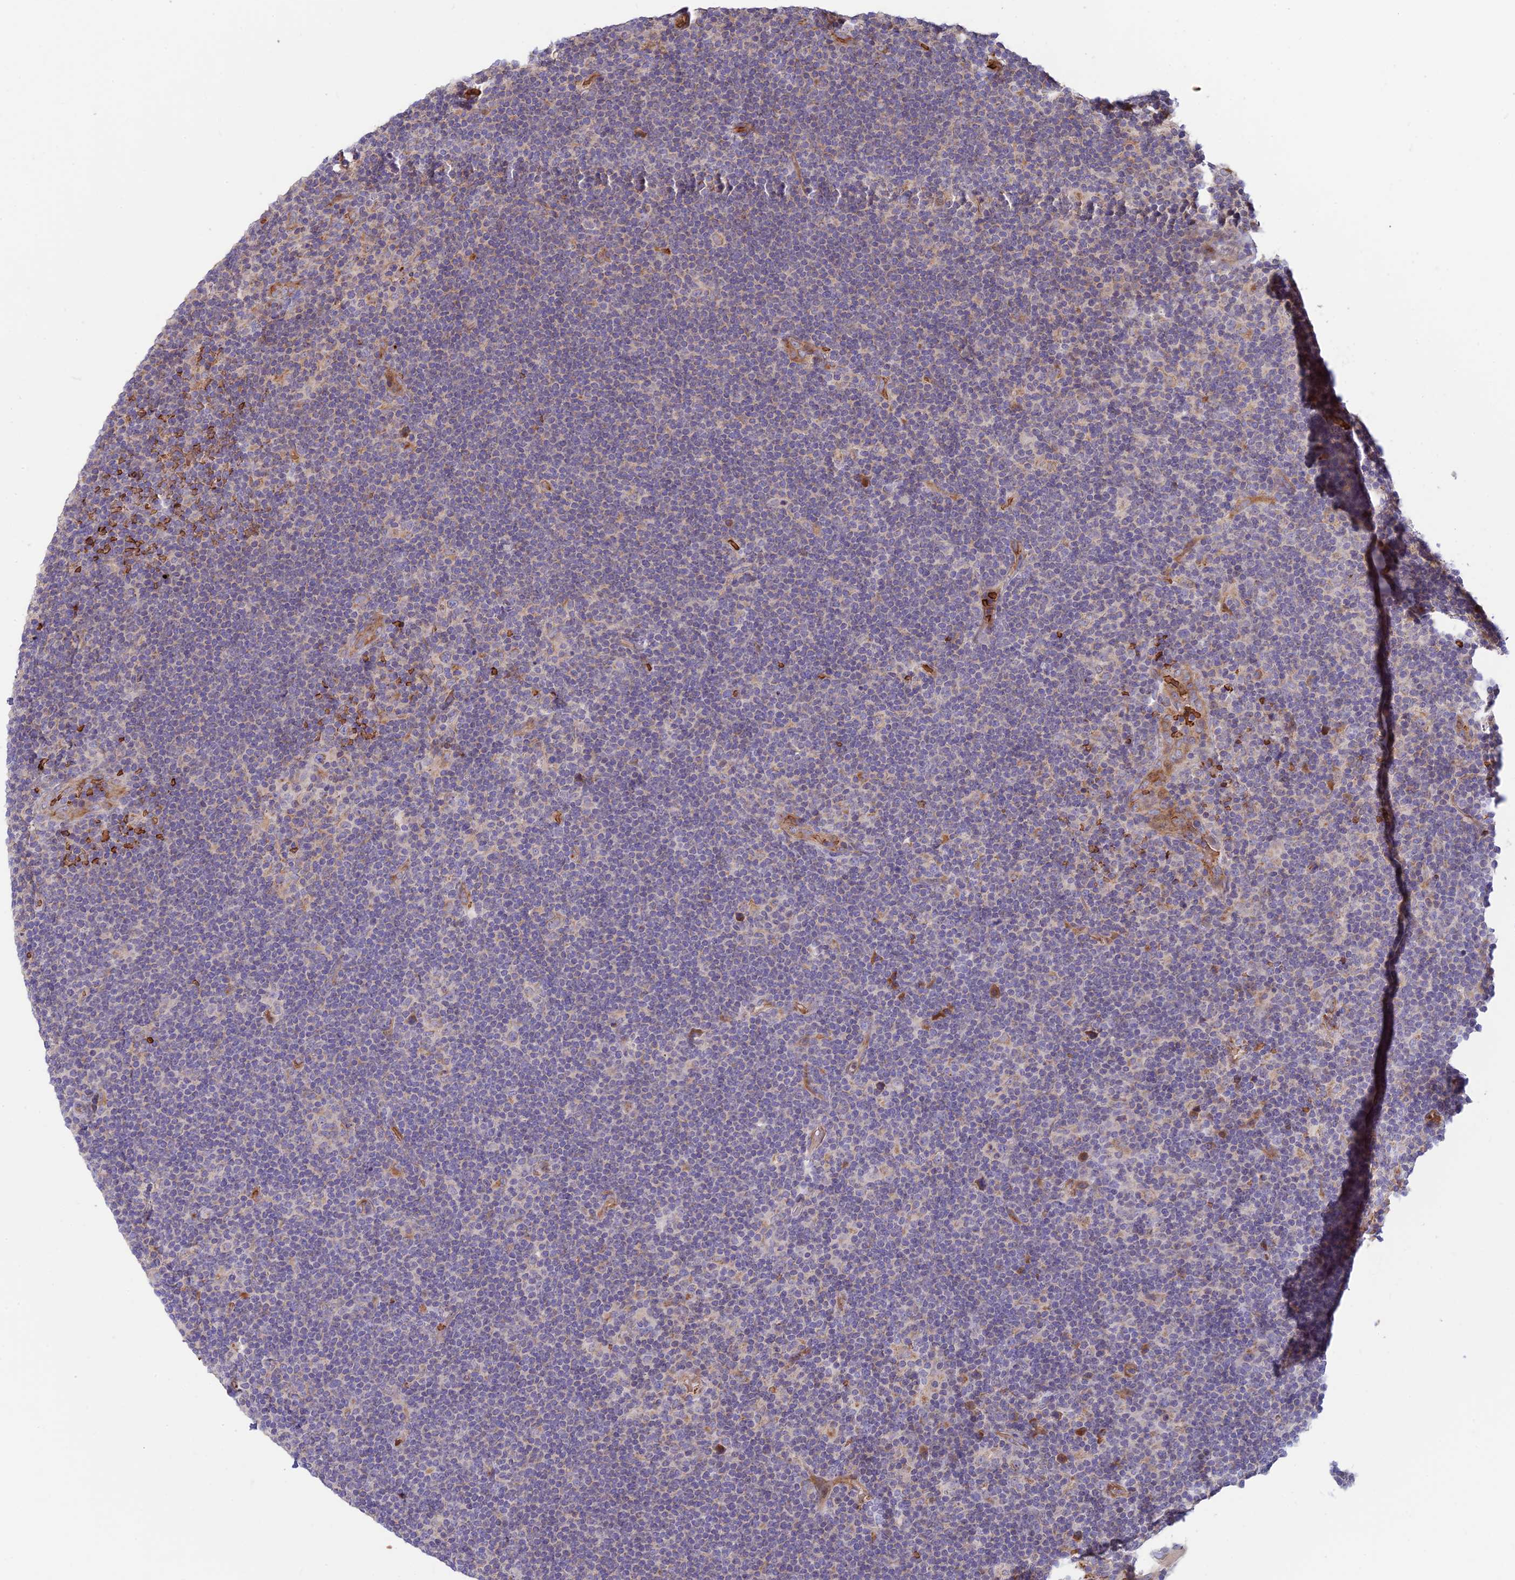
{"staining": {"intensity": "negative", "quantity": "none", "location": "none"}, "tissue": "lymphoma", "cell_type": "Tumor cells", "image_type": "cancer", "snomed": [{"axis": "morphology", "description": "Hodgkin's disease, NOS"}, {"axis": "topography", "description": "Lymph node"}], "caption": "High magnification brightfield microscopy of lymphoma stained with DAB (3,3'-diaminobenzidine) (brown) and counterstained with hematoxylin (blue): tumor cells show no significant expression. Nuclei are stained in blue.", "gene": "UFSP2", "patient": {"sex": "female", "age": 57}}